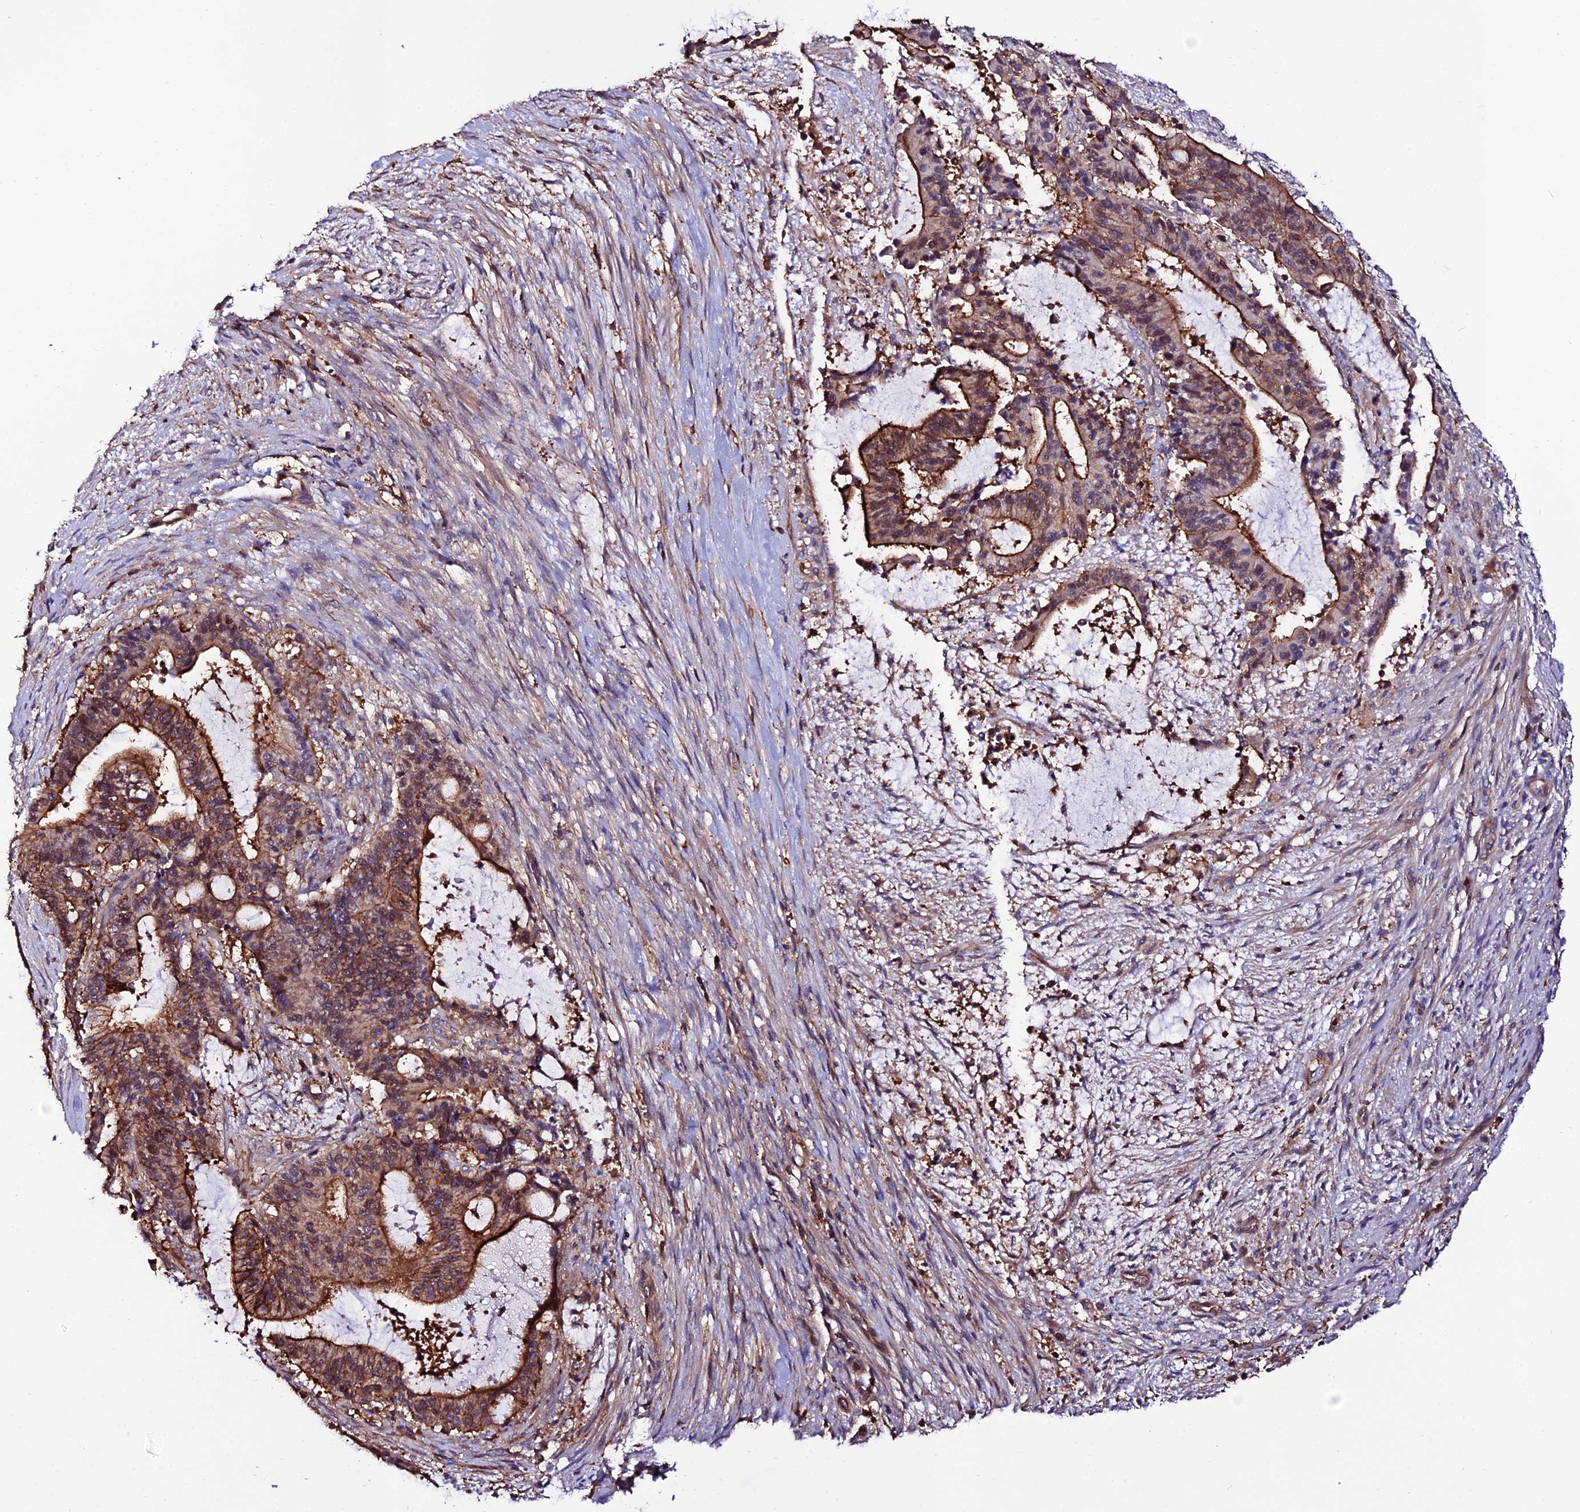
{"staining": {"intensity": "strong", "quantity": "25%-75%", "location": "cytoplasmic/membranous"}, "tissue": "liver cancer", "cell_type": "Tumor cells", "image_type": "cancer", "snomed": [{"axis": "morphology", "description": "Normal tissue, NOS"}, {"axis": "morphology", "description": "Cholangiocarcinoma"}, {"axis": "topography", "description": "Liver"}, {"axis": "topography", "description": "Peripheral nerve tissue"}], "caption": "Protein expression analysis of liver cancer reveals strong cytoplasmic/membranous staining in about 25%-75% of tumor cells.", "gene": "USP17L15", "patient": {"sex": "female", "age": 73}}